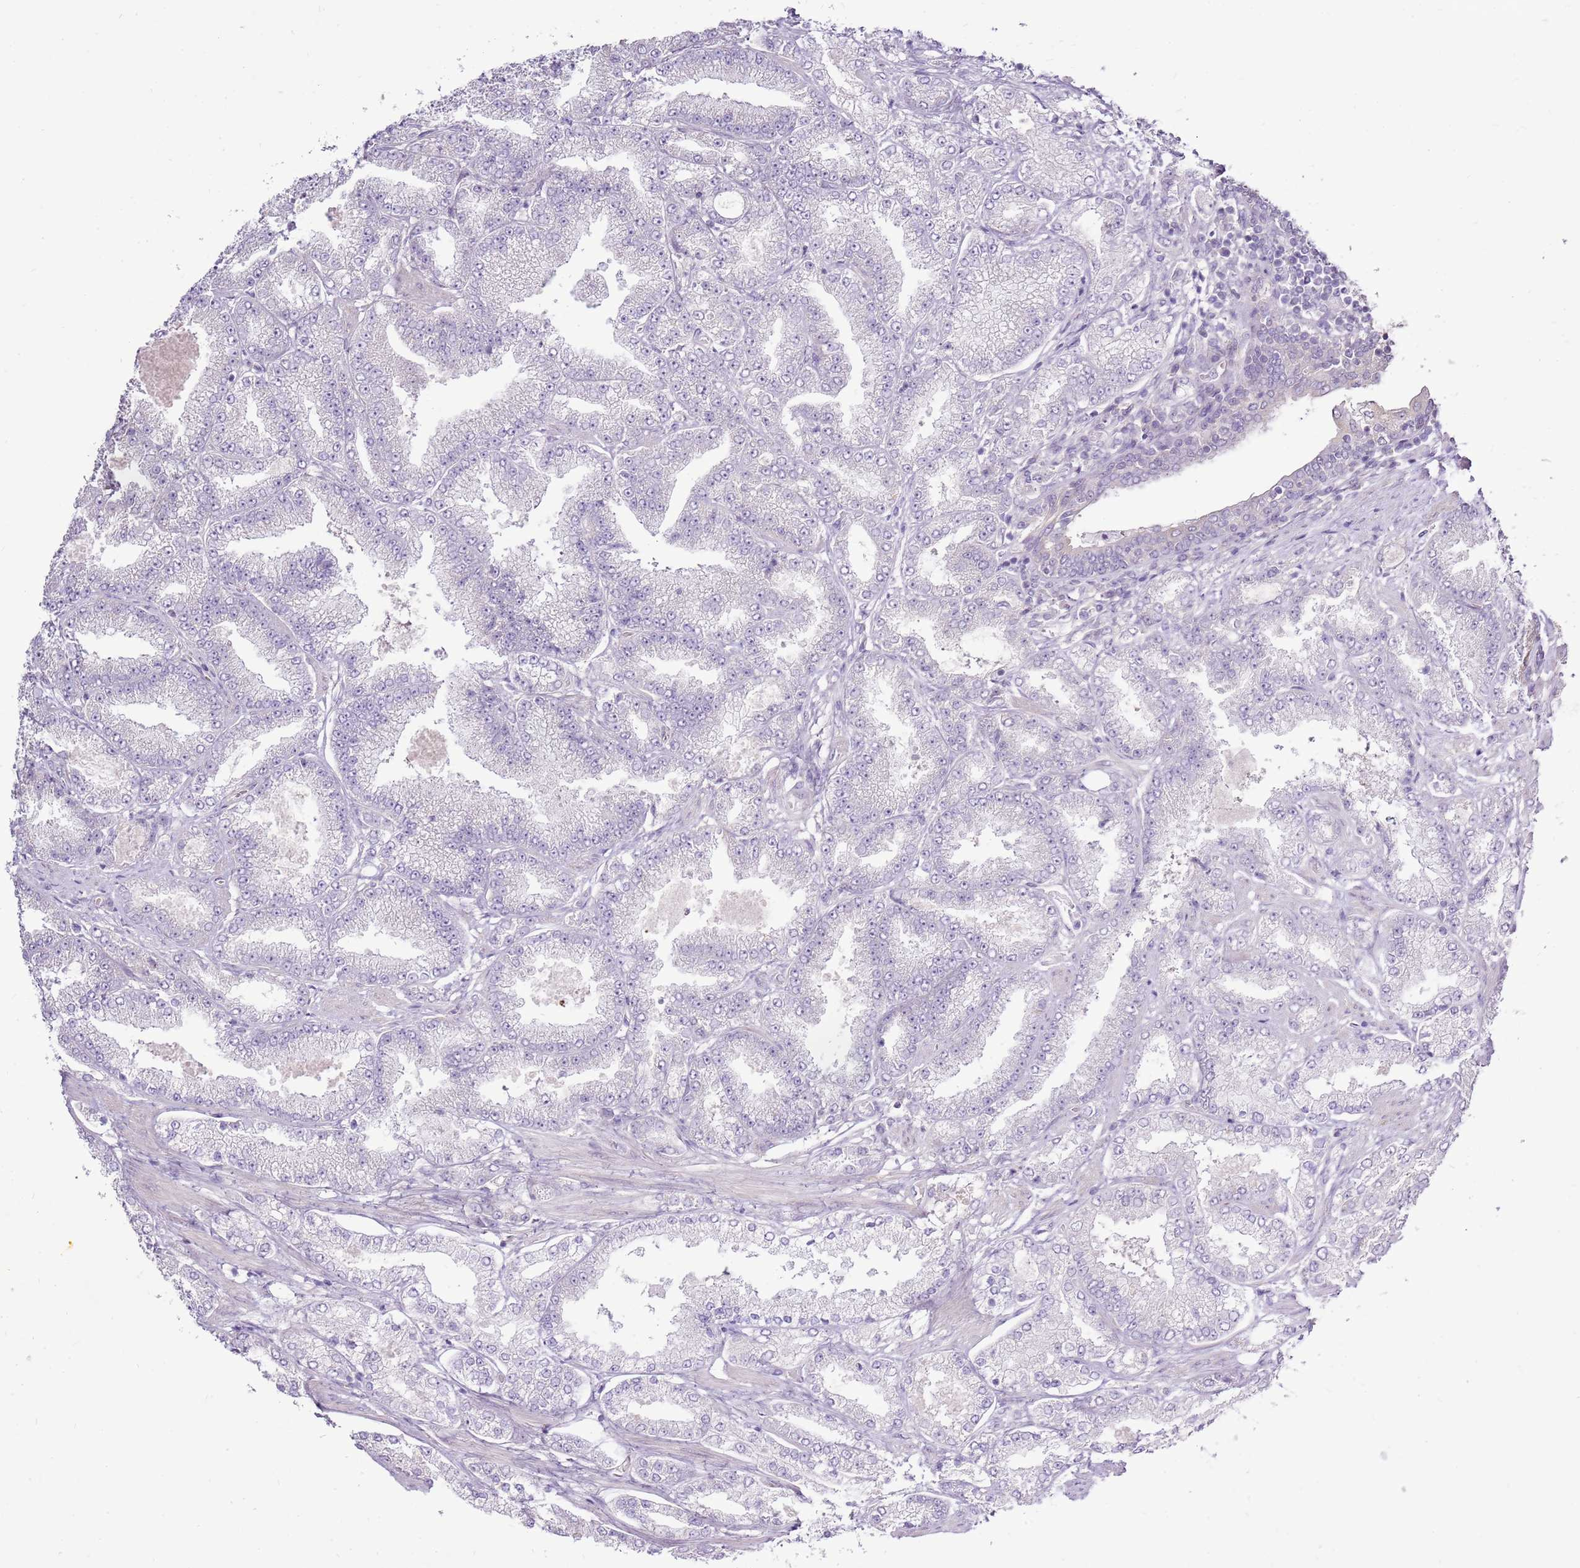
{"staining": {"intensity": "negative", "quantity": "none", "location": "none"}, "tissue": "prostate cancer", "cell_type": "Tumor cells", "image_type": "cancer", "snomed": [{"axis": "morphology", "description": "Adenocarcinoma, High grade"}, {"axis": "topography", "description": "Prostate"}], "caption": "Prostate cancer stained for a protein using immunohistochemistry shows no staining tumor cells.", "gene": "UGGT2", "patient": {"sex": "male", "age": 68}}